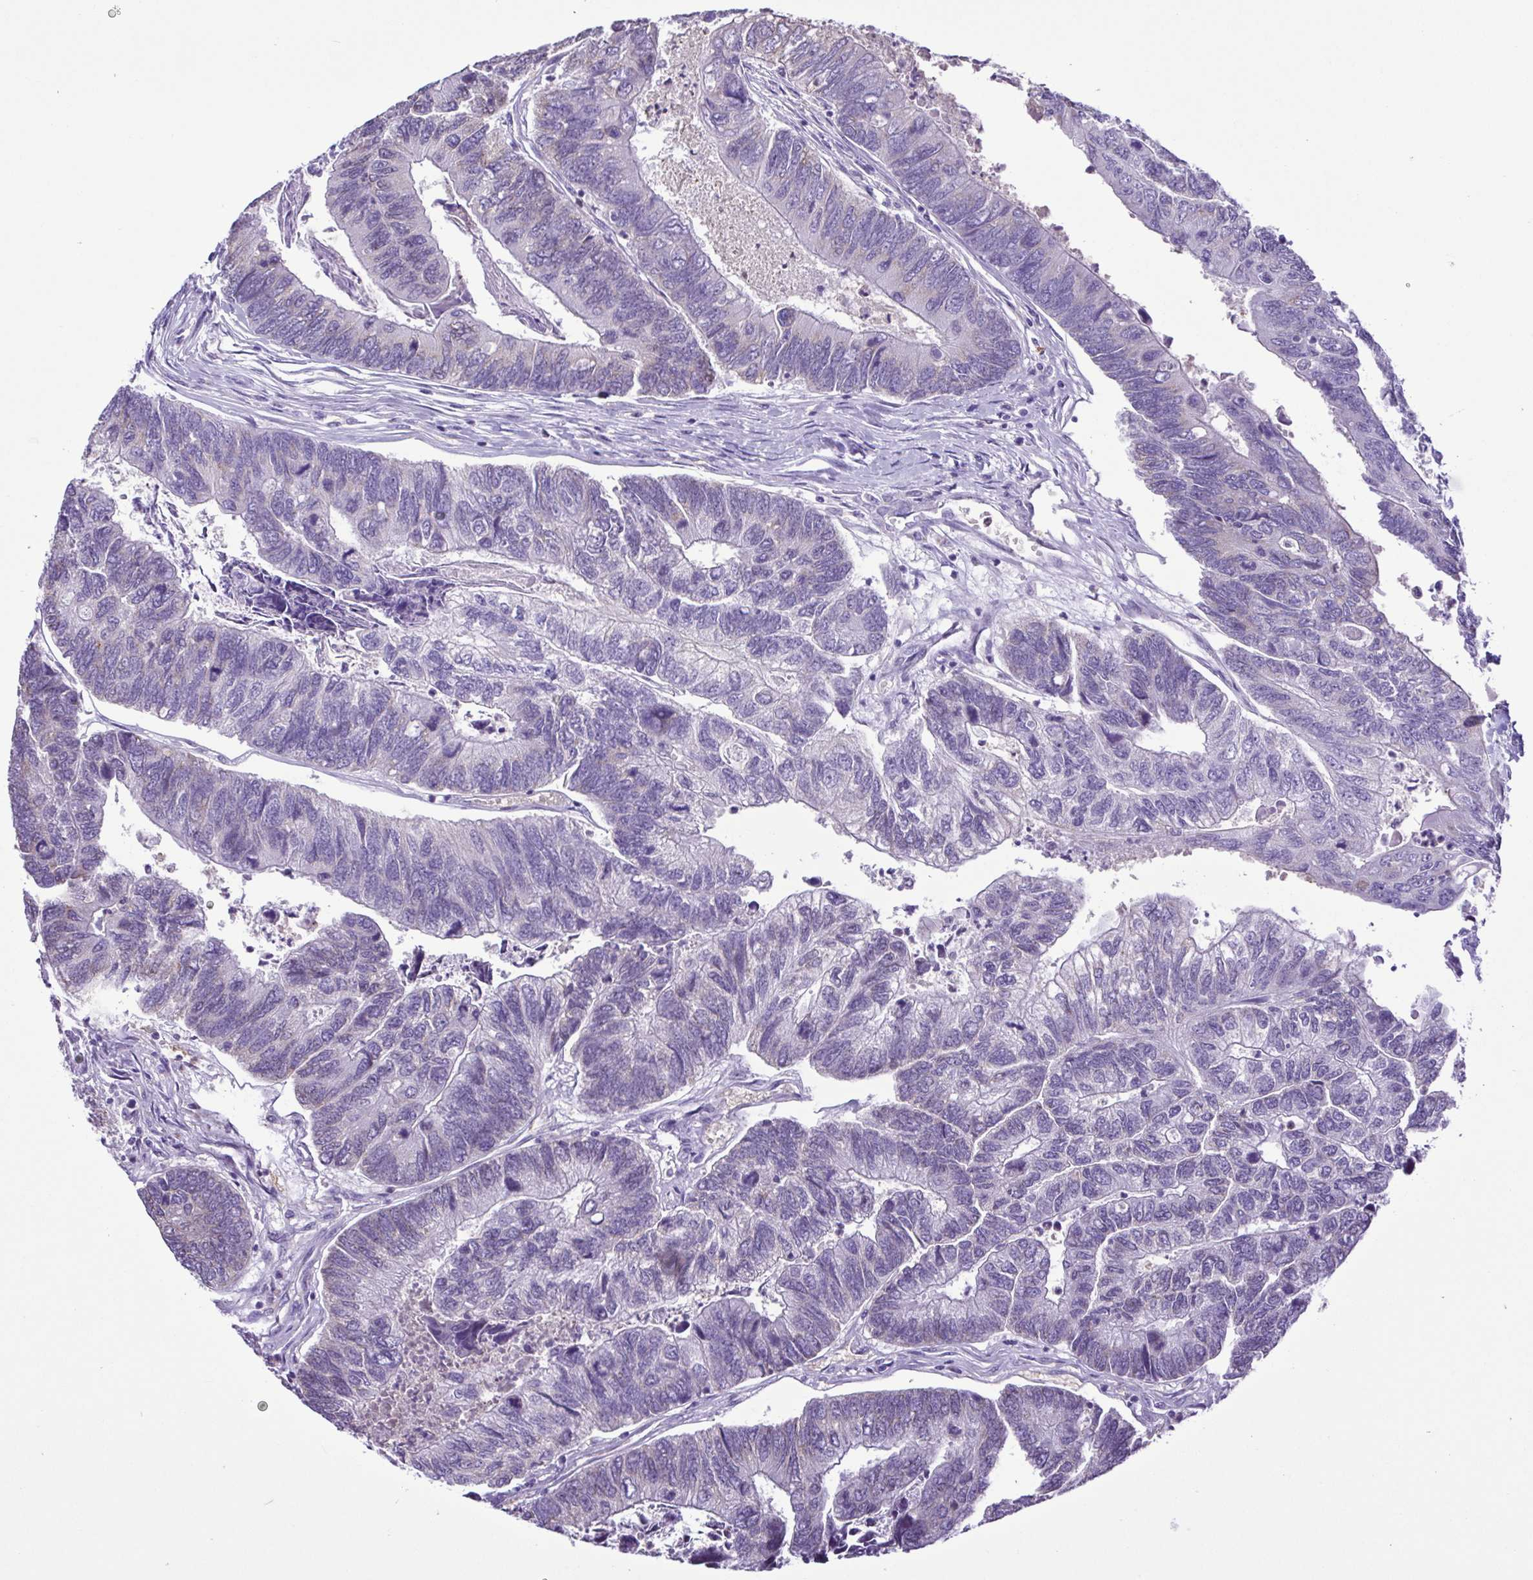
{"staining": {"intensity": "negative", "quantity": "none", "location": "none"}, "tissue": "colorectal cancer", "cell_type": "Tumor cells", "image_type": "cancer", "snomed": [{"axis": "morphology", "description": "Adenocarcinoma, NOS"}, {"axis": "topography", "description": "Colon"}], "caption": "Tumor cells are negative for brown protein staining in colorectal cancer (adenocarcinoma).", "gene": "CBY2", "patient": {"sex": "female", "age": 67}}